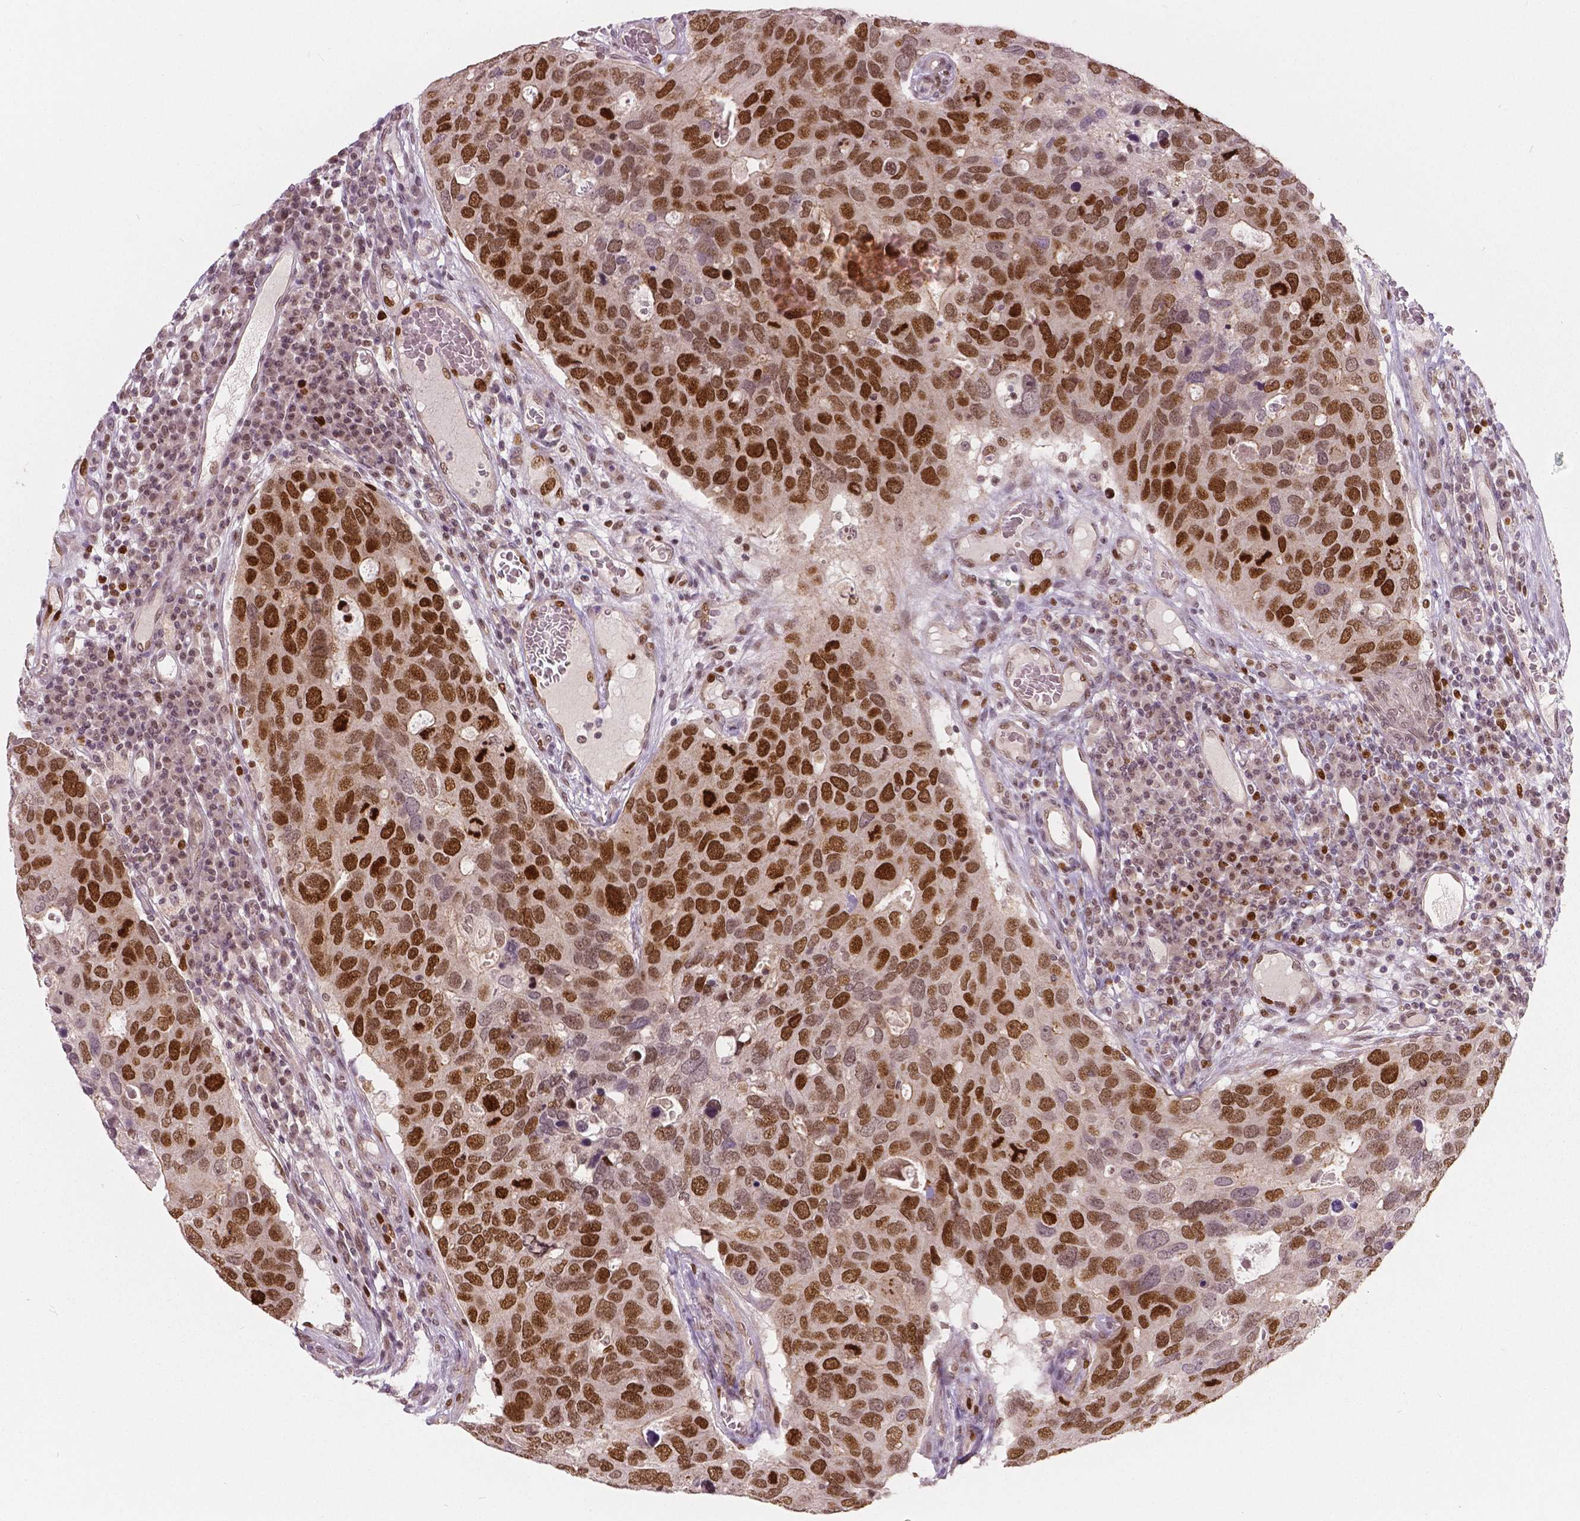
{"staining": {"intensity": "strong", "quantity": ">75%", "location": "nuclear"}, "tissue": "breast cancer", "cell_type": "Tumor cells", "image_type": "cancer", "snomed": [{"axis": "morphology", "description": "Duct carcinoma"}, {"axis": "topography", "description": "Breast"}], "caption": "Brown immunohistochemical staining in breast invasive ductal carcinoma shows strong nuclear staining in about >75% of tumor cells.", "gene": "NSD2", "patient": {"sex": "female", "age": 83}}